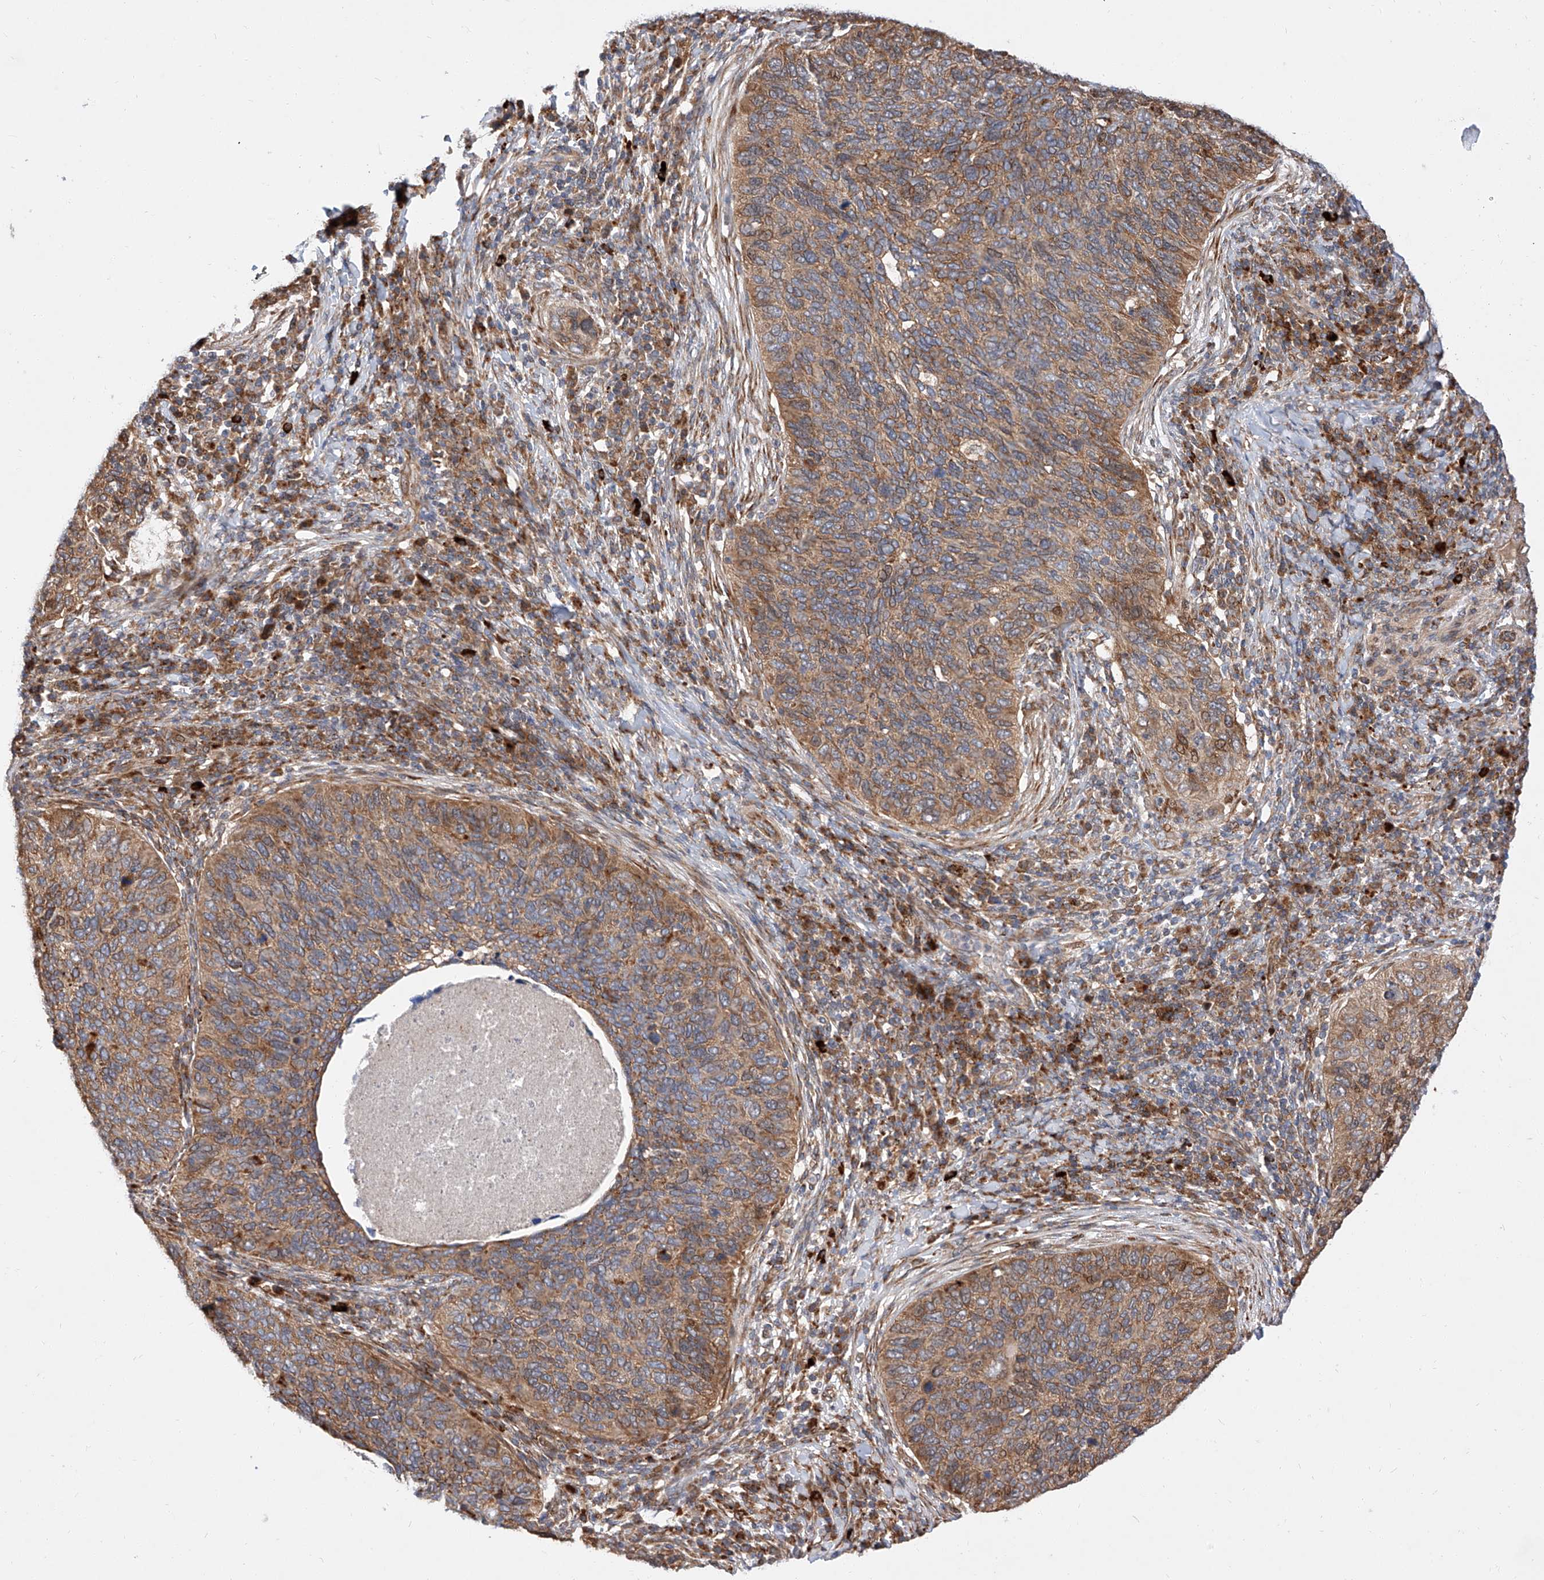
{"staining": {"intensity": "moderate", "quantity": ">75%", "location": "cytoplasmic/membranous"}, "tissue": "cervical cancer", "cell_type": "Tumor cells", "image_type": "cancer", "snomed": [{"axis": "morphology", "description": "Squamous cell carcinoma, NOS"}, {"axis": "topography", "description": "Cervix"}], "caption": "There is medium levels of moderate cytoplasmic/membranous expression in tumor cells of cervical cancer, as demonstrated by immunohistochemical staining (brown color).", "gene": "DIRAS3", "patient": {"sex": "female", "age": 38}}